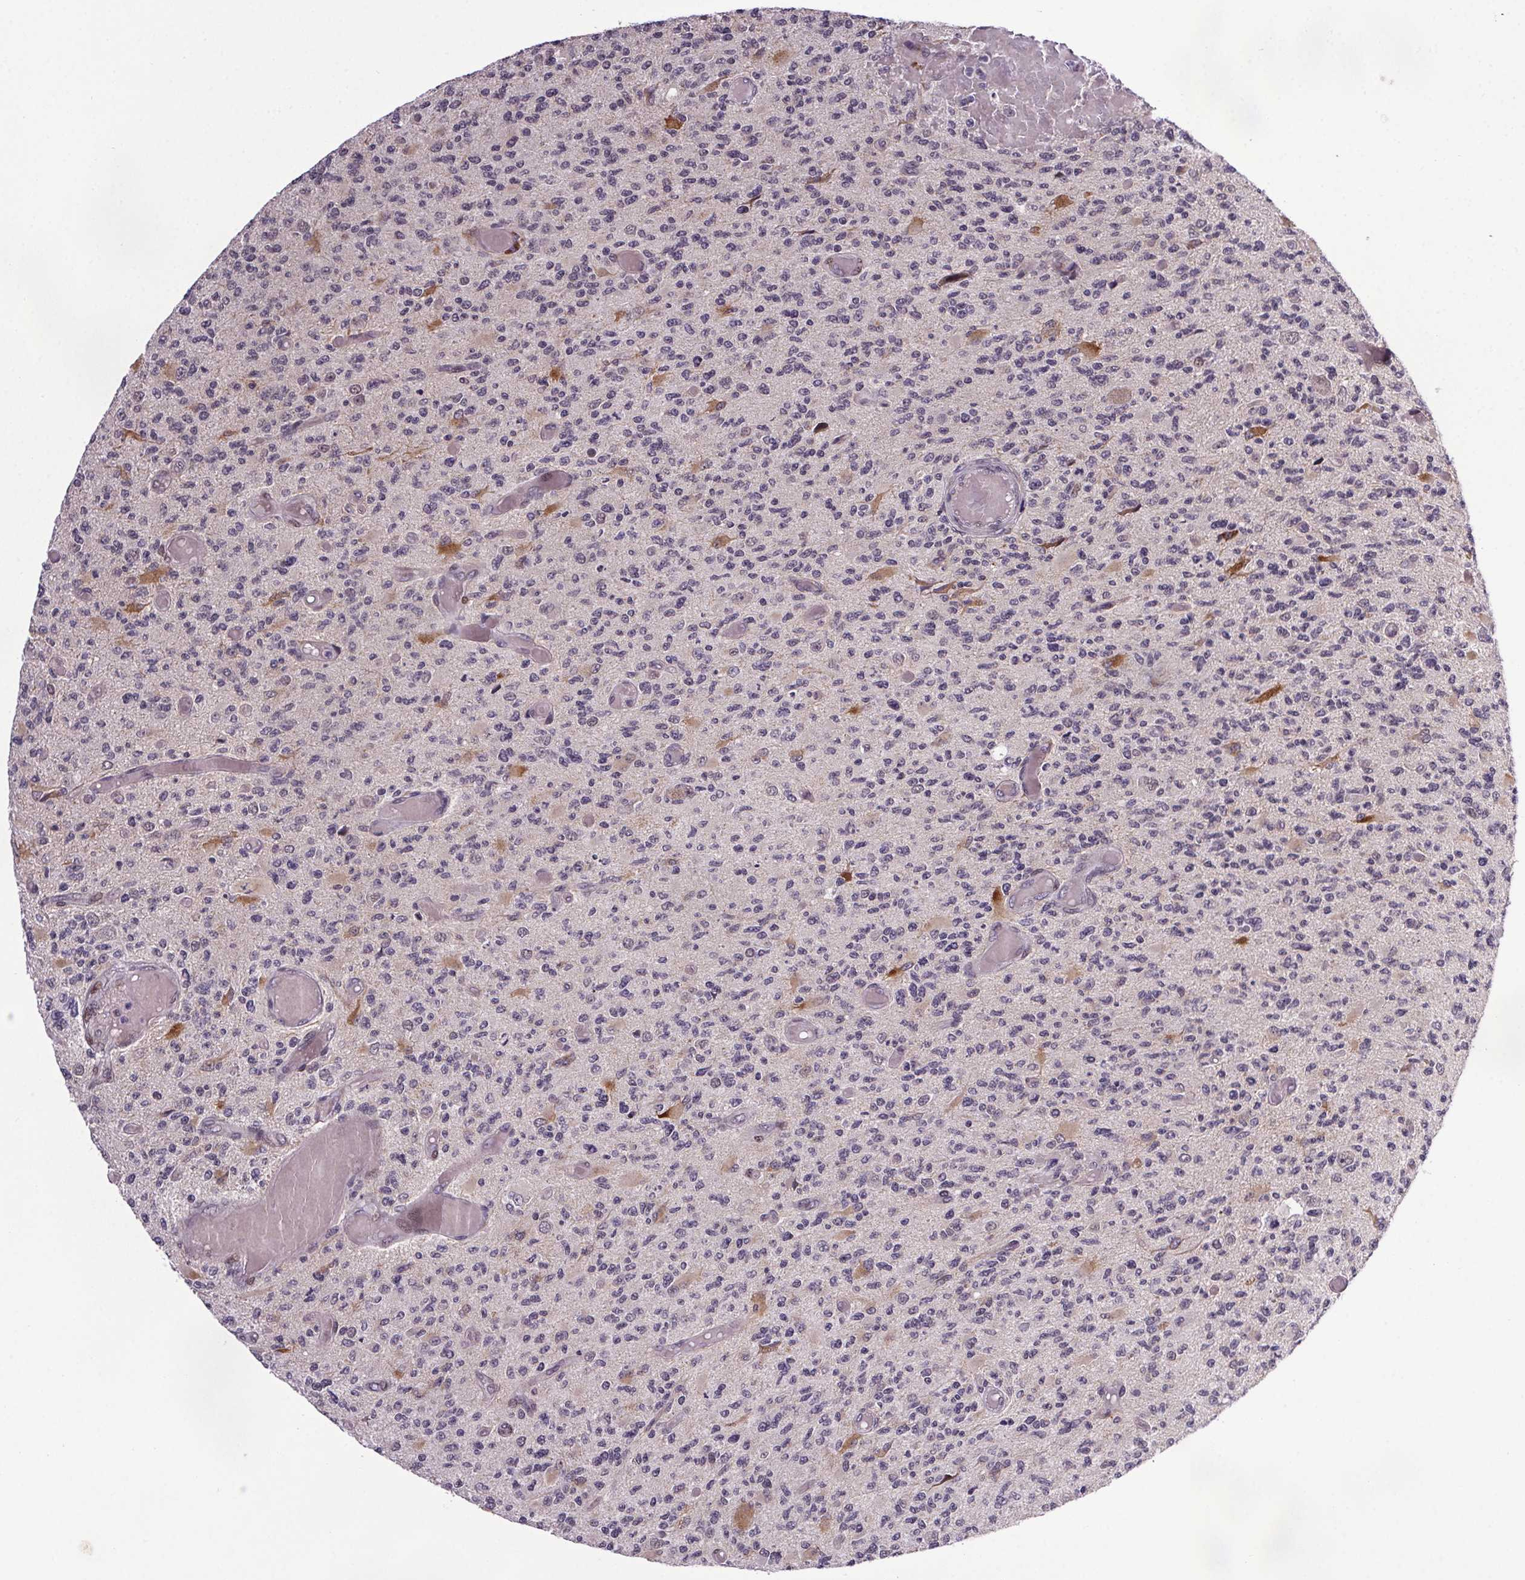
{"staining": {"intensity": "weak", "quantity": "<25%", "location": "nuclear"}, "tissue": "glioma", "cell_type": "Tumor cells", "image_type": "cancer", "snomed": [{"axis": "morphology", "description": "Glioma, malignant, High grade"}, {"axis": "topography", "description": "Brain"}], "caption": "High magnification brightfield microscopy of glioma stained with DAB (3,3'-diaminobenzidine) (brown) and counterstained with hematoxylin (blue): tumor cells show no significant positivity.", "gene": "ATMIN", "patient": {"sex": "female", "age": 63}}